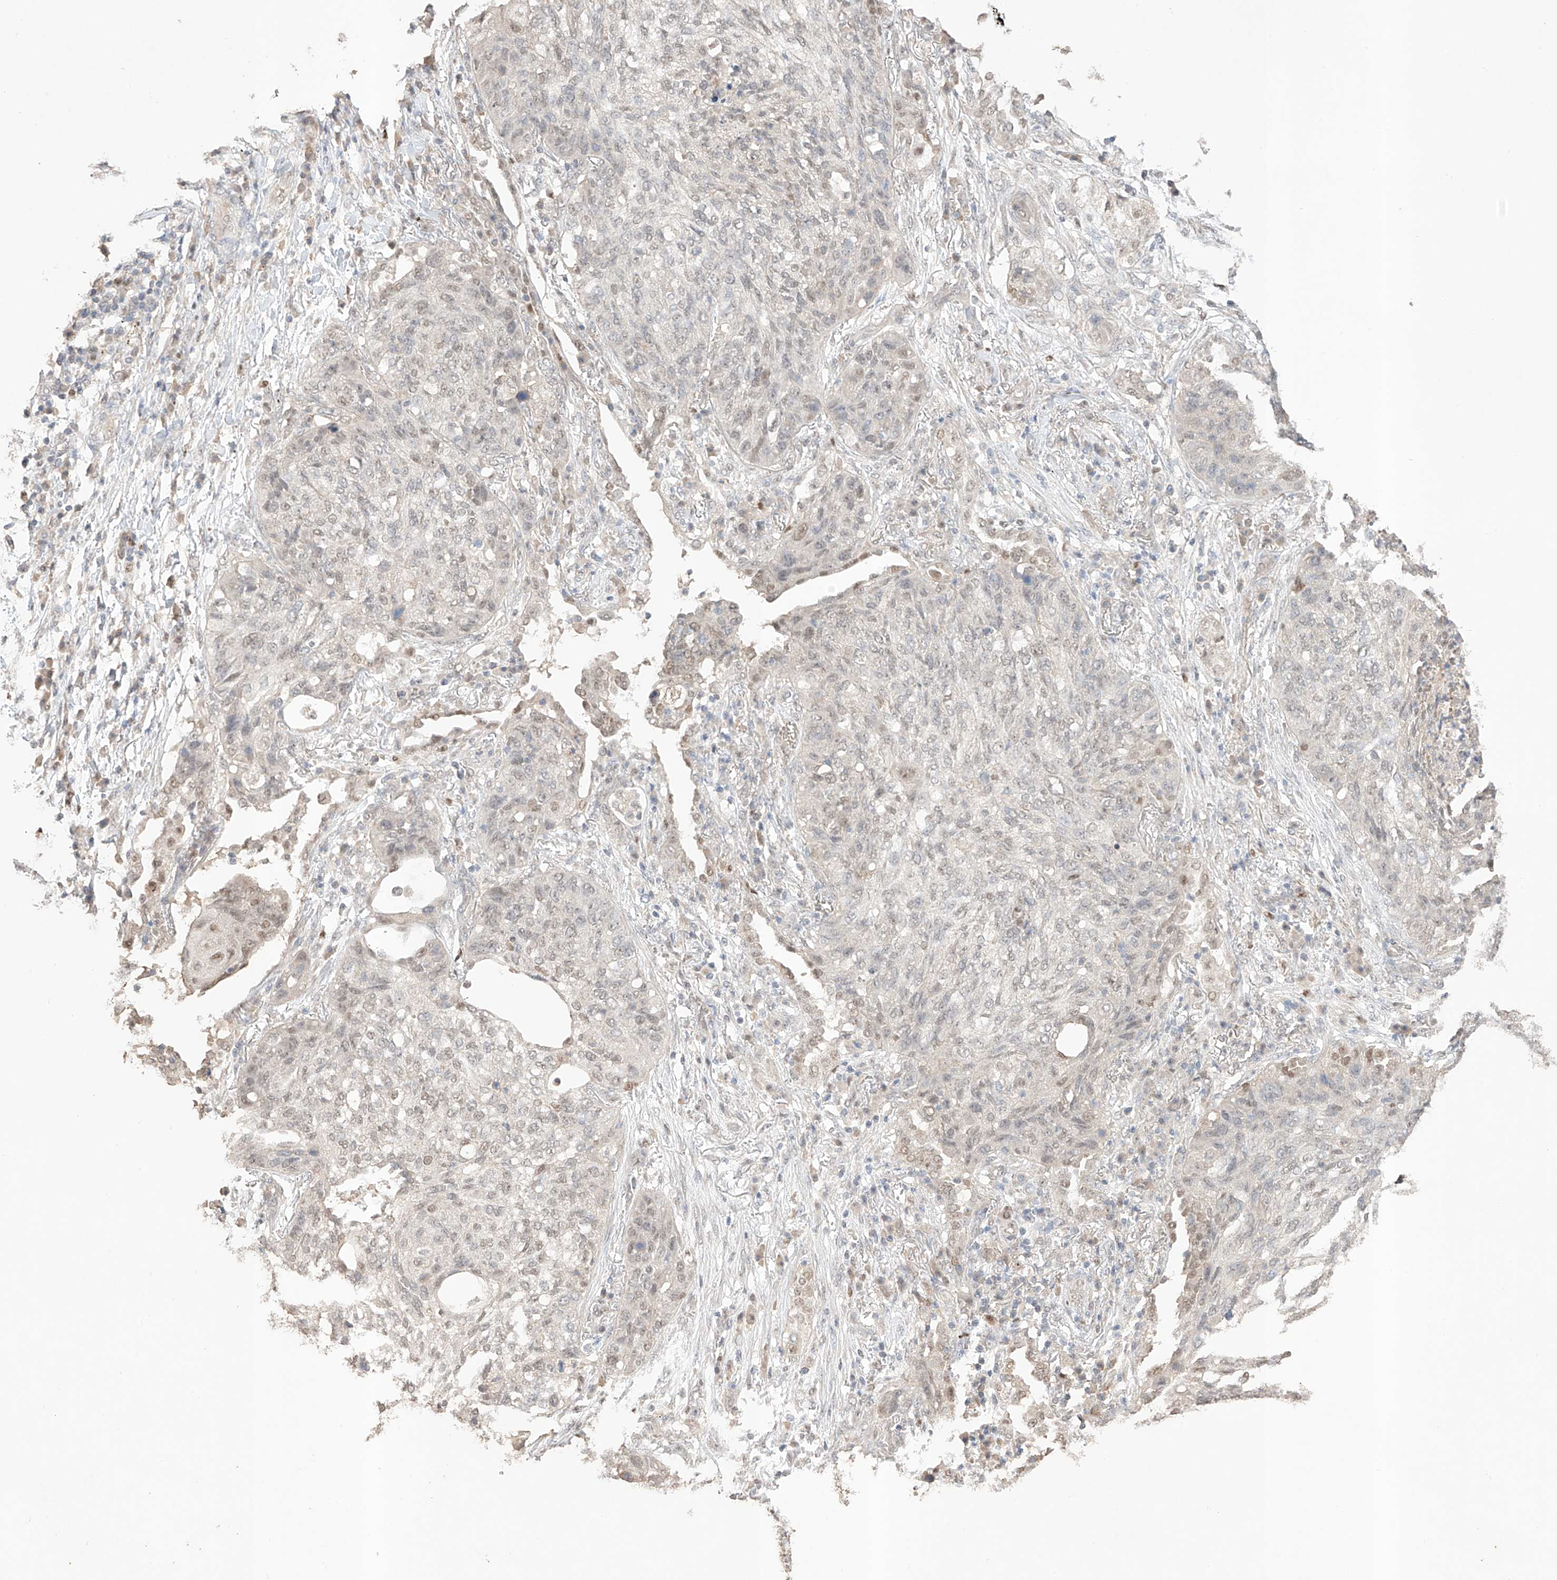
{"staining": {"intensity": "weak", "quantity": "<25%", "location": "nuclear"}, "tissue": "lung cancer", "cell_type": "Tumor cells", "image_type": "cancer", "snomed": [{"axis": "morphology", "description": "Squamous cell carcinoma, NOS"}, {"axis": "topography", "description": "Lung"}], "caption": "Lung squamous cell carcinoma was stained to show a protein in brown. There is no significant positivity in tumor cells.", "gene": "APIP", "patient": {"sex": "female", "age": 63}}